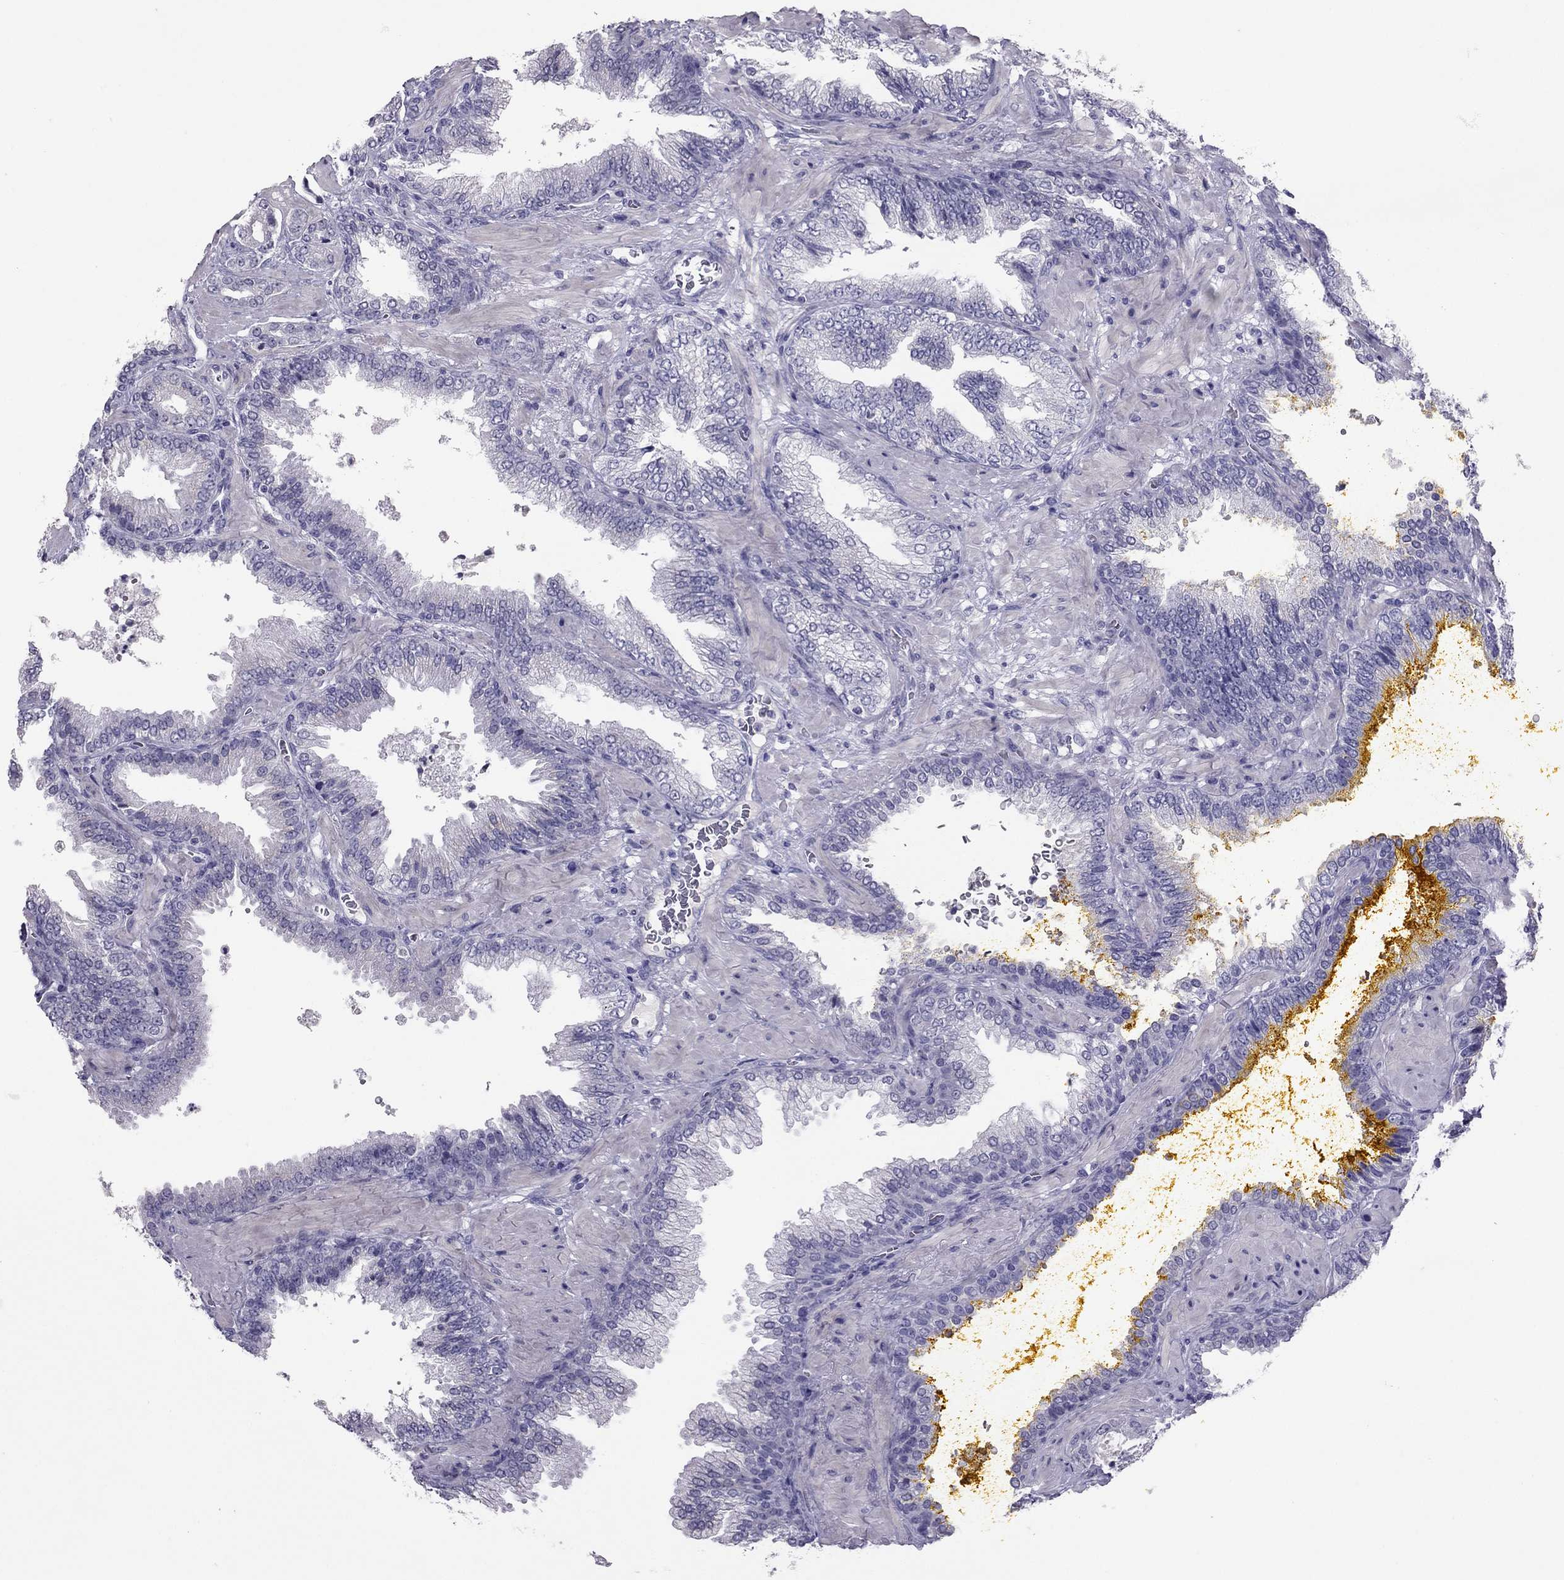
{"staining": {"intensity": "negative", "quantity": "none", "location": "none"}, "tissue": "prostate cancer", "cell_type": "Tumor cells", "image_type": "cancer", "snomed": [{"axis": "morphology", "description": "Adenocarcinoma, Low grade"}, {"axis": "topography", "description": "Prostate"}], "caption": "Prostate adenocarcinoma (low-grade) was stained to show a protein in brown. There is no significant positivity in tumor cells.", "gene": "RGS8", "patient": {"sex": "male", "age": 68}}